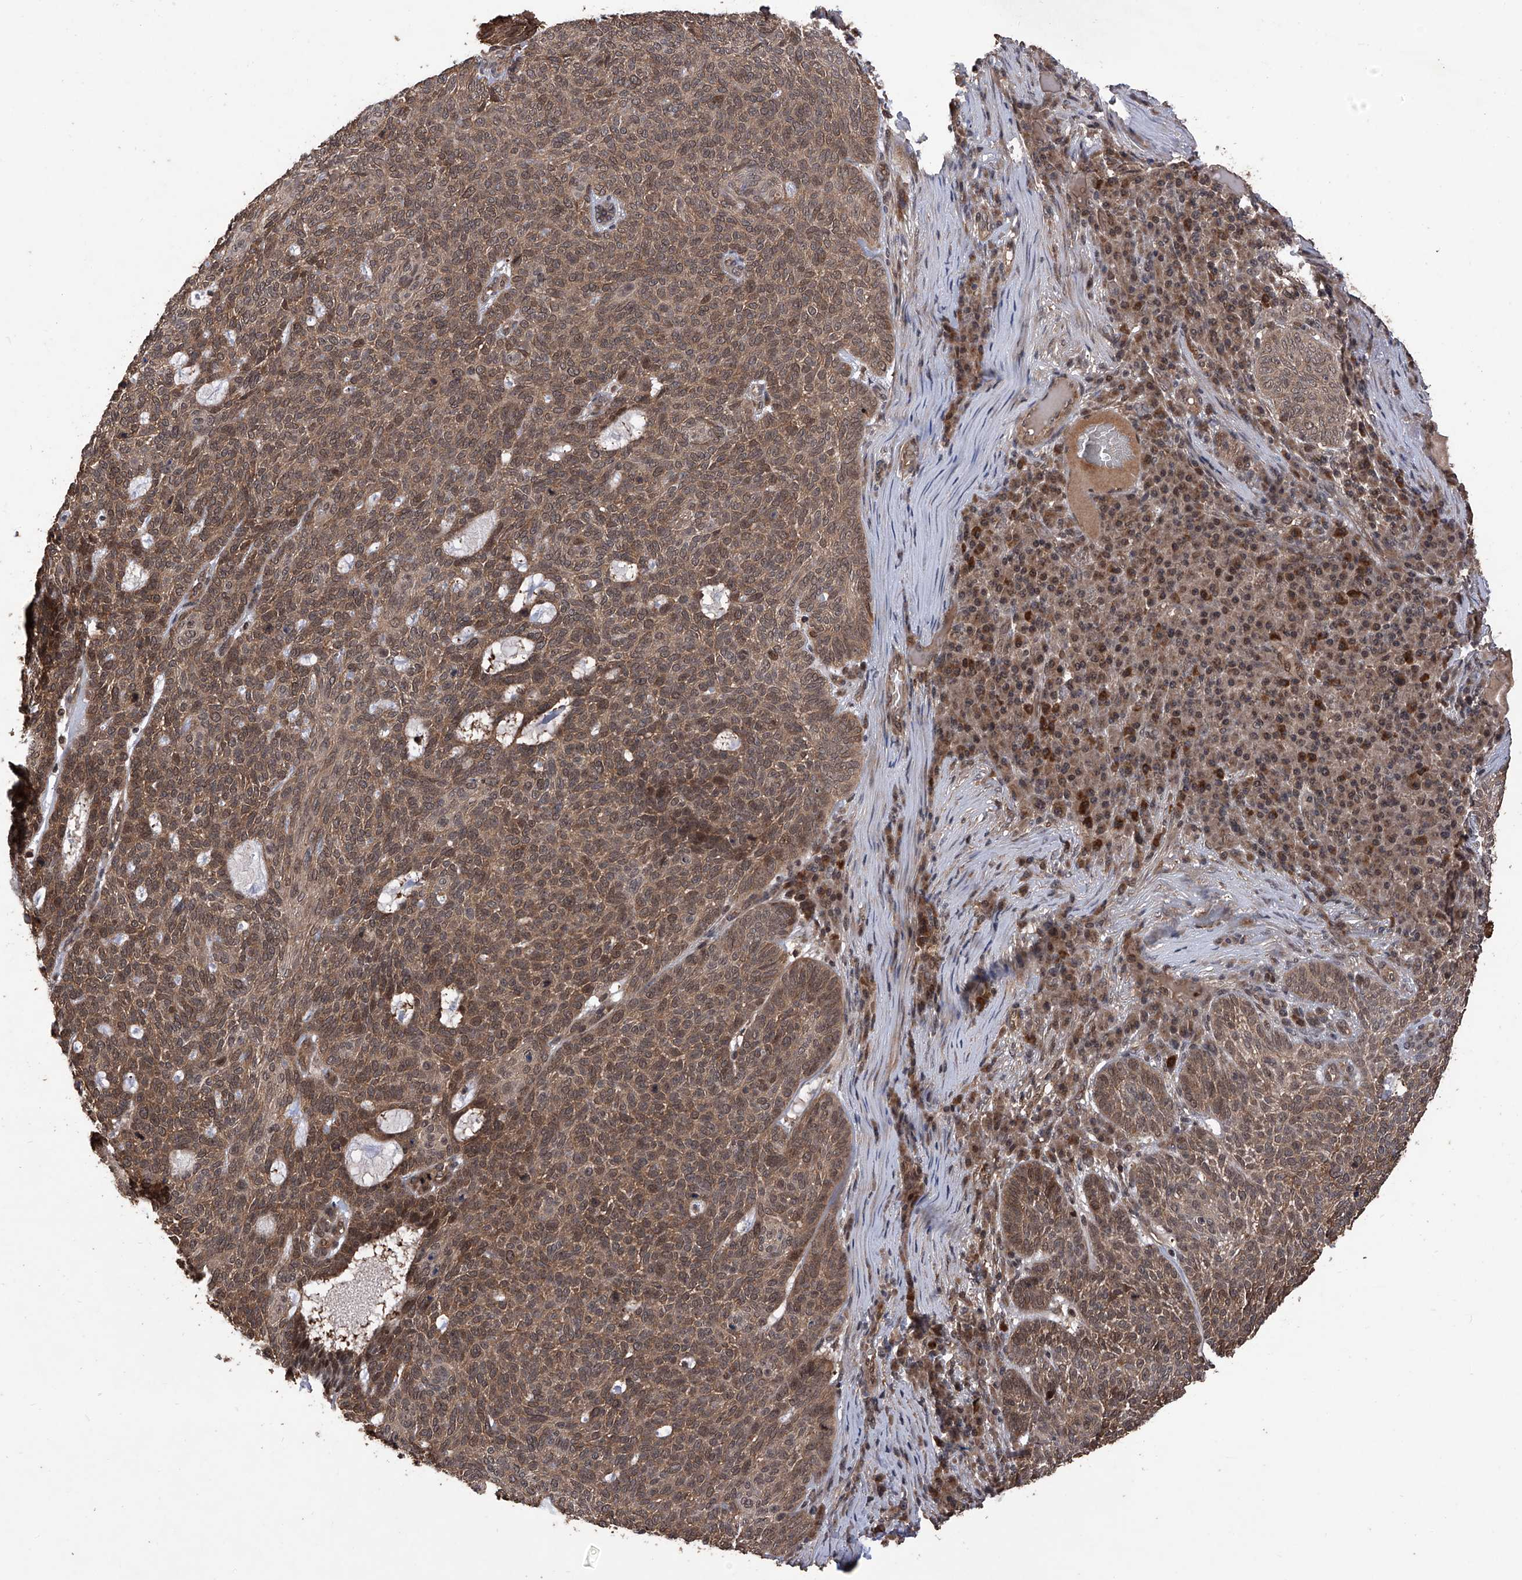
{"staining": {"intensity": "moderate", "quantity": ">75%", "location": "cytoplasmic/membranous,nuclear"}, "tissue": "skin cancer", "cell_type": "Tumor cells", "image_type": "cancer", "snomed": [{"axis": "morphology", "description": "Squamous cell carcinoma, NOS"}, {"axis": "topography", "description": "Skin"}], "caption": "Approximately >75% of tumor cells in squamous cell carcinoma (skin) reveal moderate cytoplasmic/membranous and nuclear protein staining as visualized by brown immunohistochemical staining.", "gene": "LYSMD4", "patient": {"sex": "female", "age": 90}}